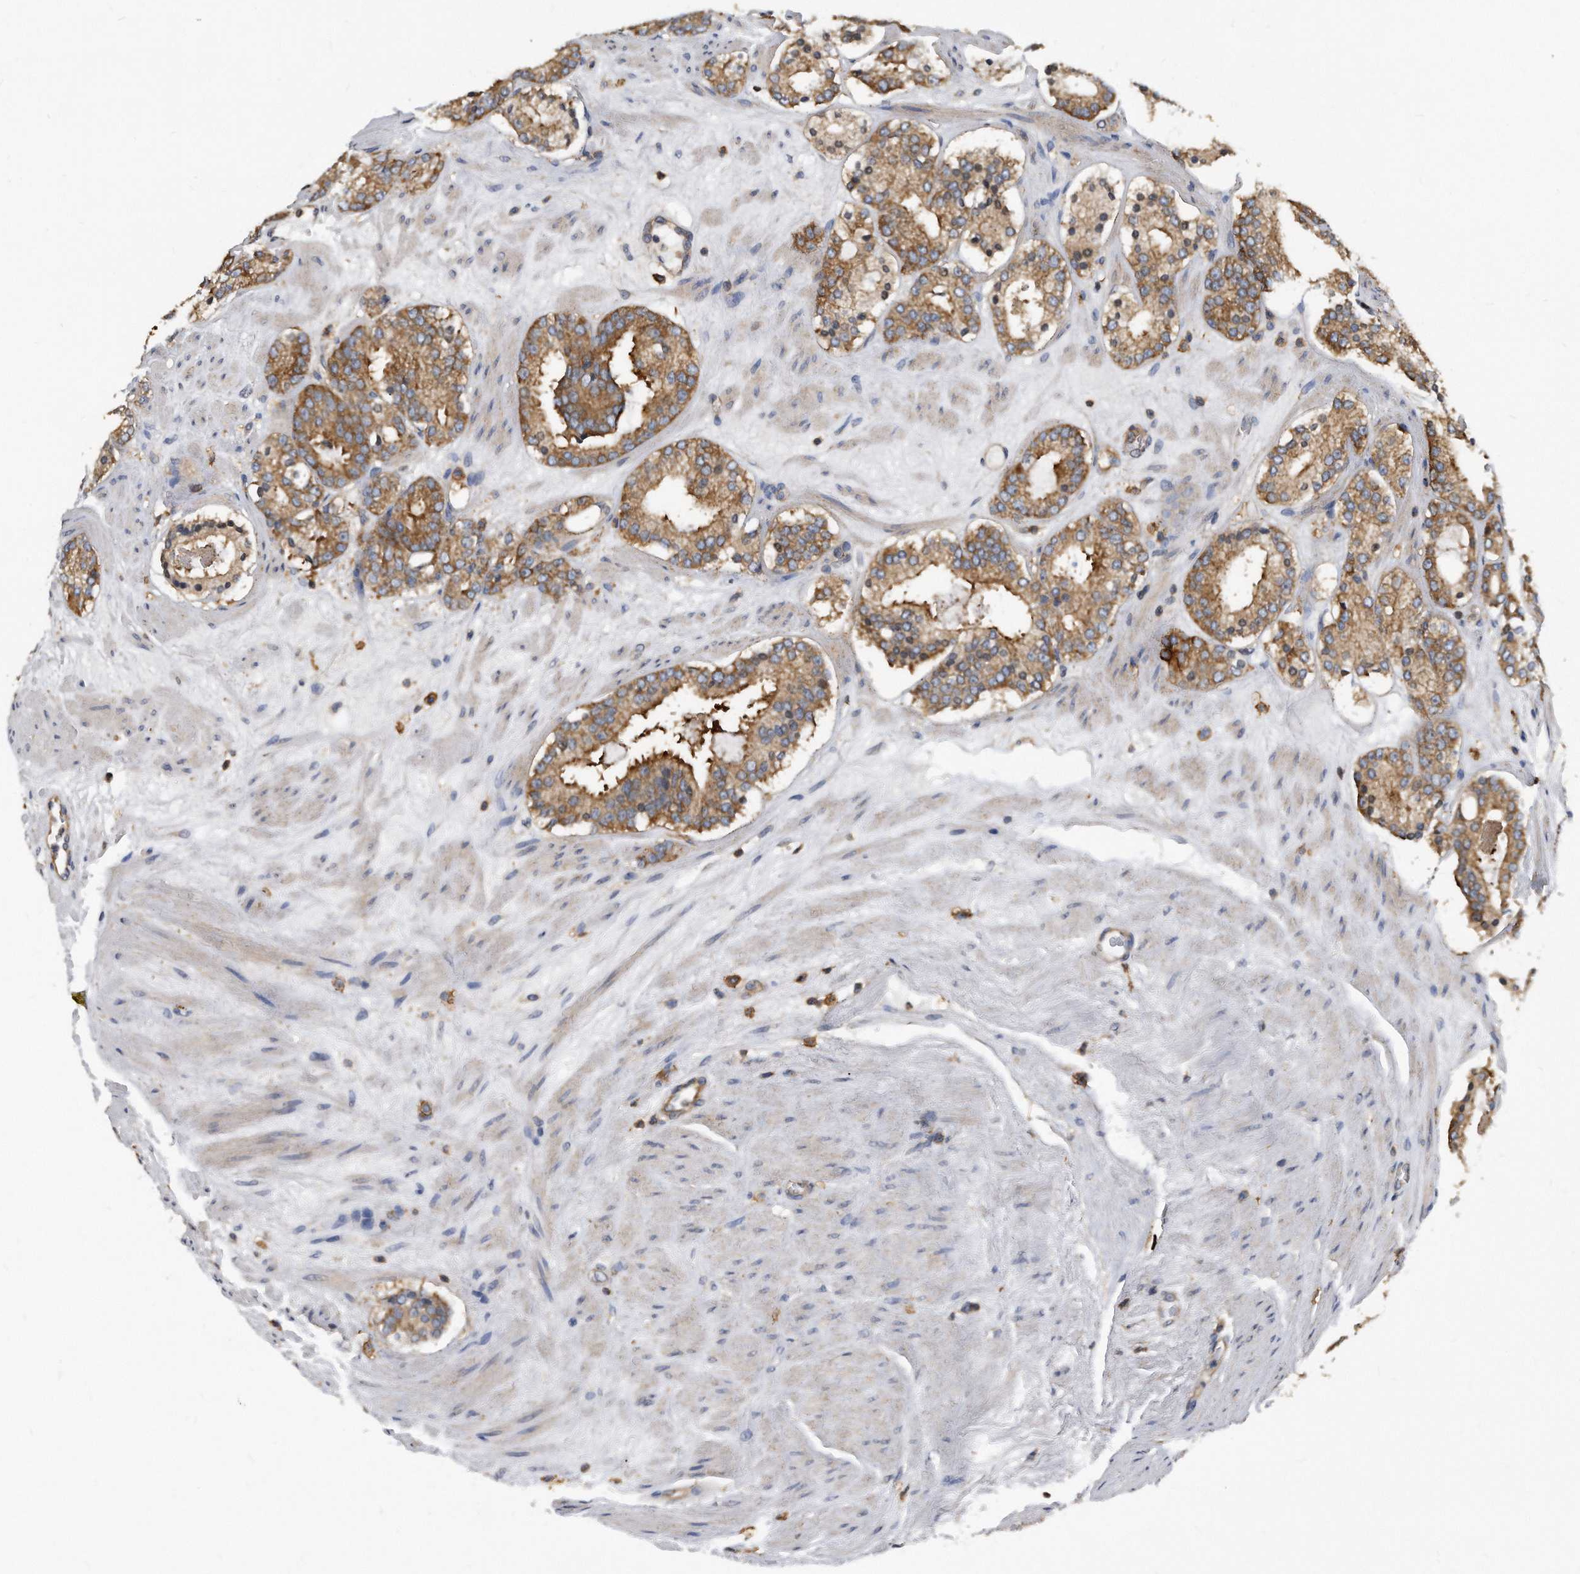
{"staining": {"intensity": "moderate", "quantity": ">75%", "location": "cytoplasmic/membranous"}, "tissue": "prostate cancer", "cell_type": "Tumor cells", "image_type": "cancer", "snomed": [{"axis": "morphology", "description": "Adenocarcinoma, Low grade"}, {"axis": "topography", "description": "Prostate"}], "caption": "Human prostate cancer stained with a protein marker reveals moderate staining in tumor cells.", "gene": "ATG5", "patient": {"sex": "male", "age": 69}}